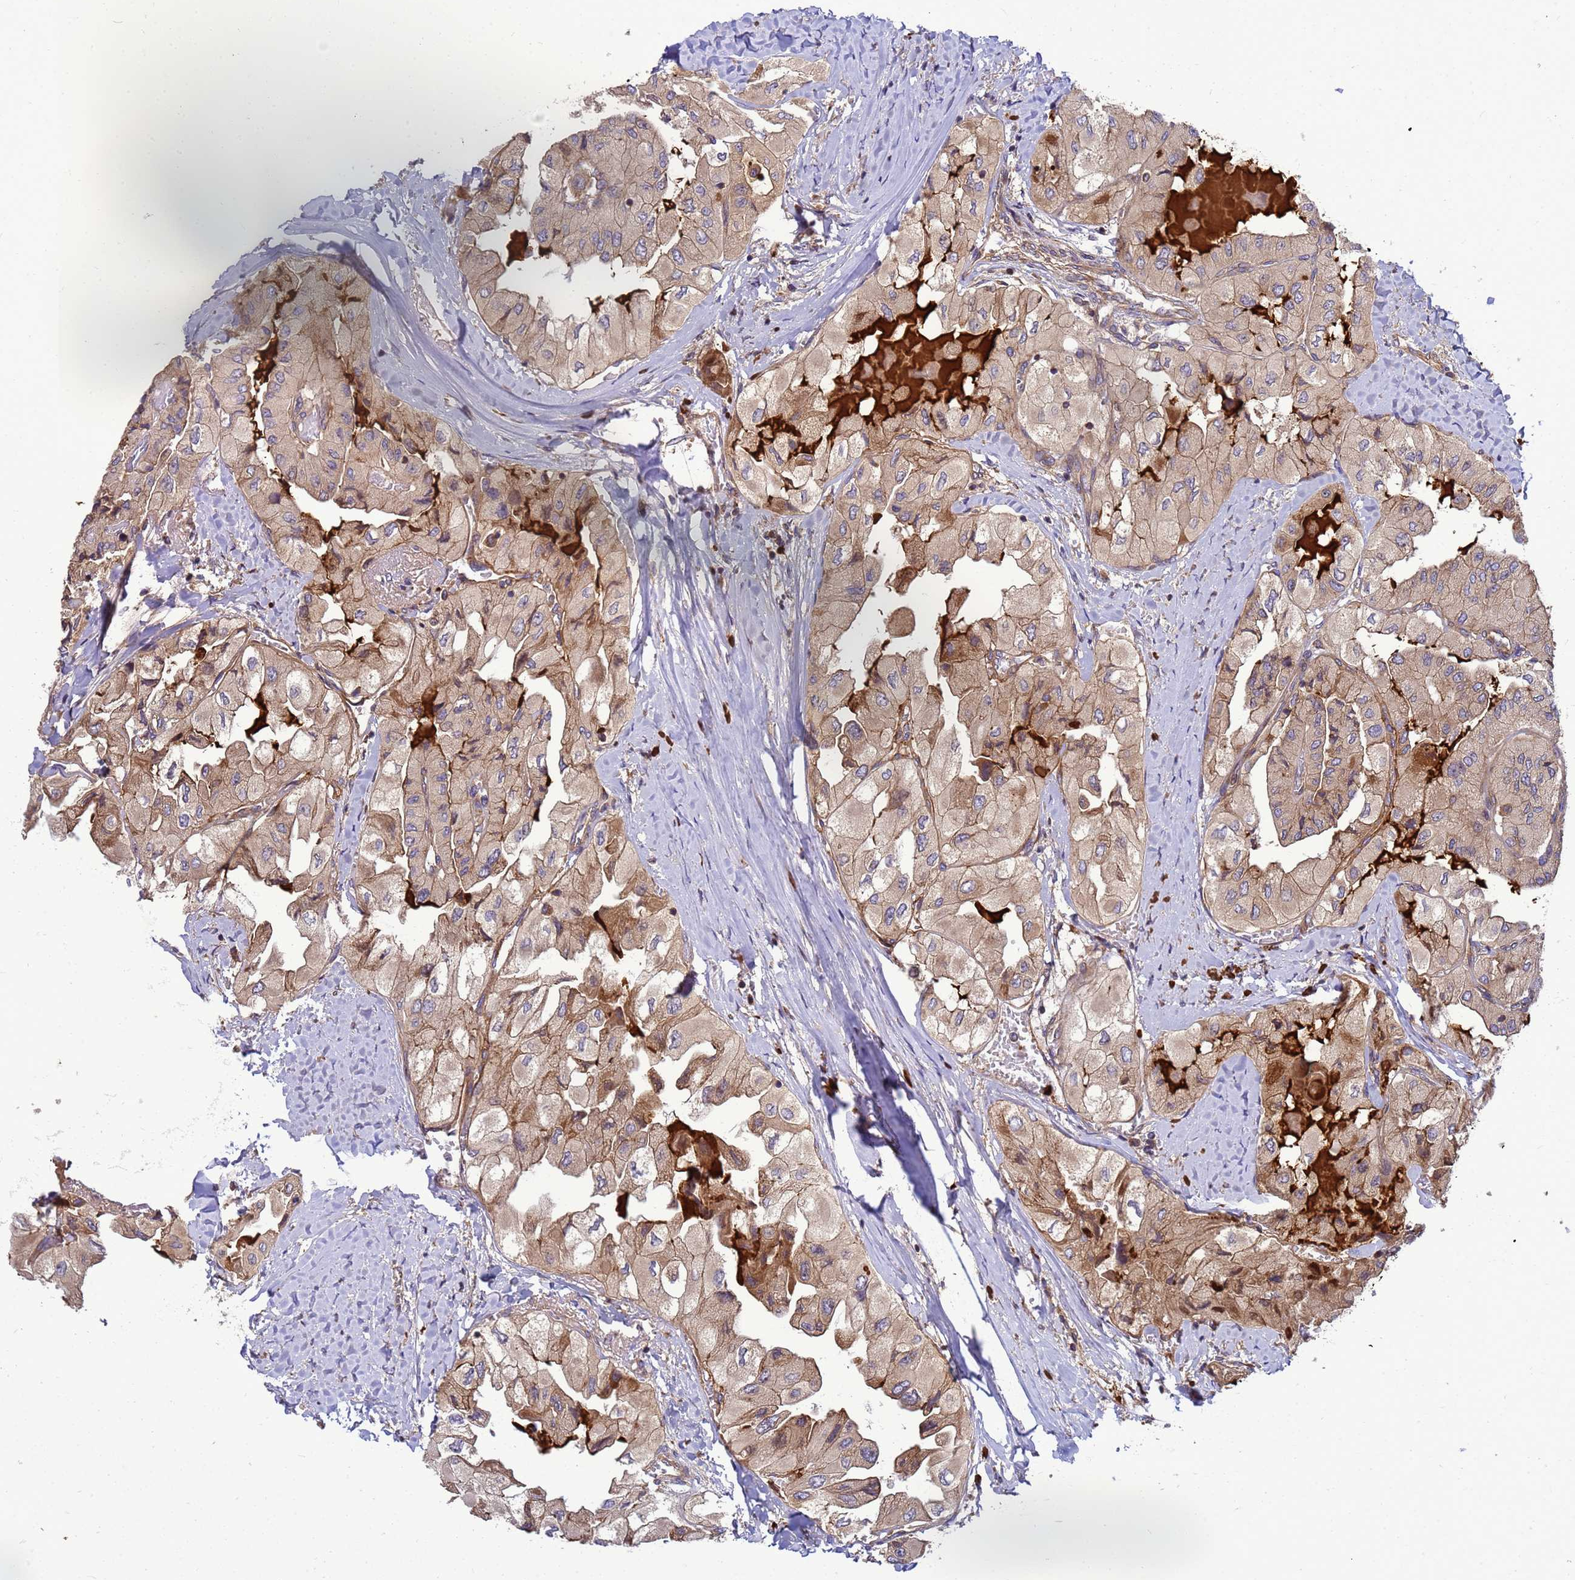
{"staining": {"intensity": "weak", "quantity": ">75%", "location": "cytoplasmic/membranous"}, "tissue": "thyroid cancer", "cell_type": "Tumor cells", "image_type": "cancer", "snomed": [{"axis": "morphology", "description": "Normal tissue, NOS"}, {"axis": "morphology", "description": "Papillary adenocarcinoma, NOS"}, {"axis": "topography", "description": "Thyroid gland"}], "caption": "A histopathology image of human thyroid papillary adenocarcinoma stained for a protein reveals weak cytoplasmic/membranous brown staining in tumor cells. (Brightfield microscopy of DAB IHC at high magnification).", "gene": "BECN1", "patient": {"sex": "female", "age": 59}}